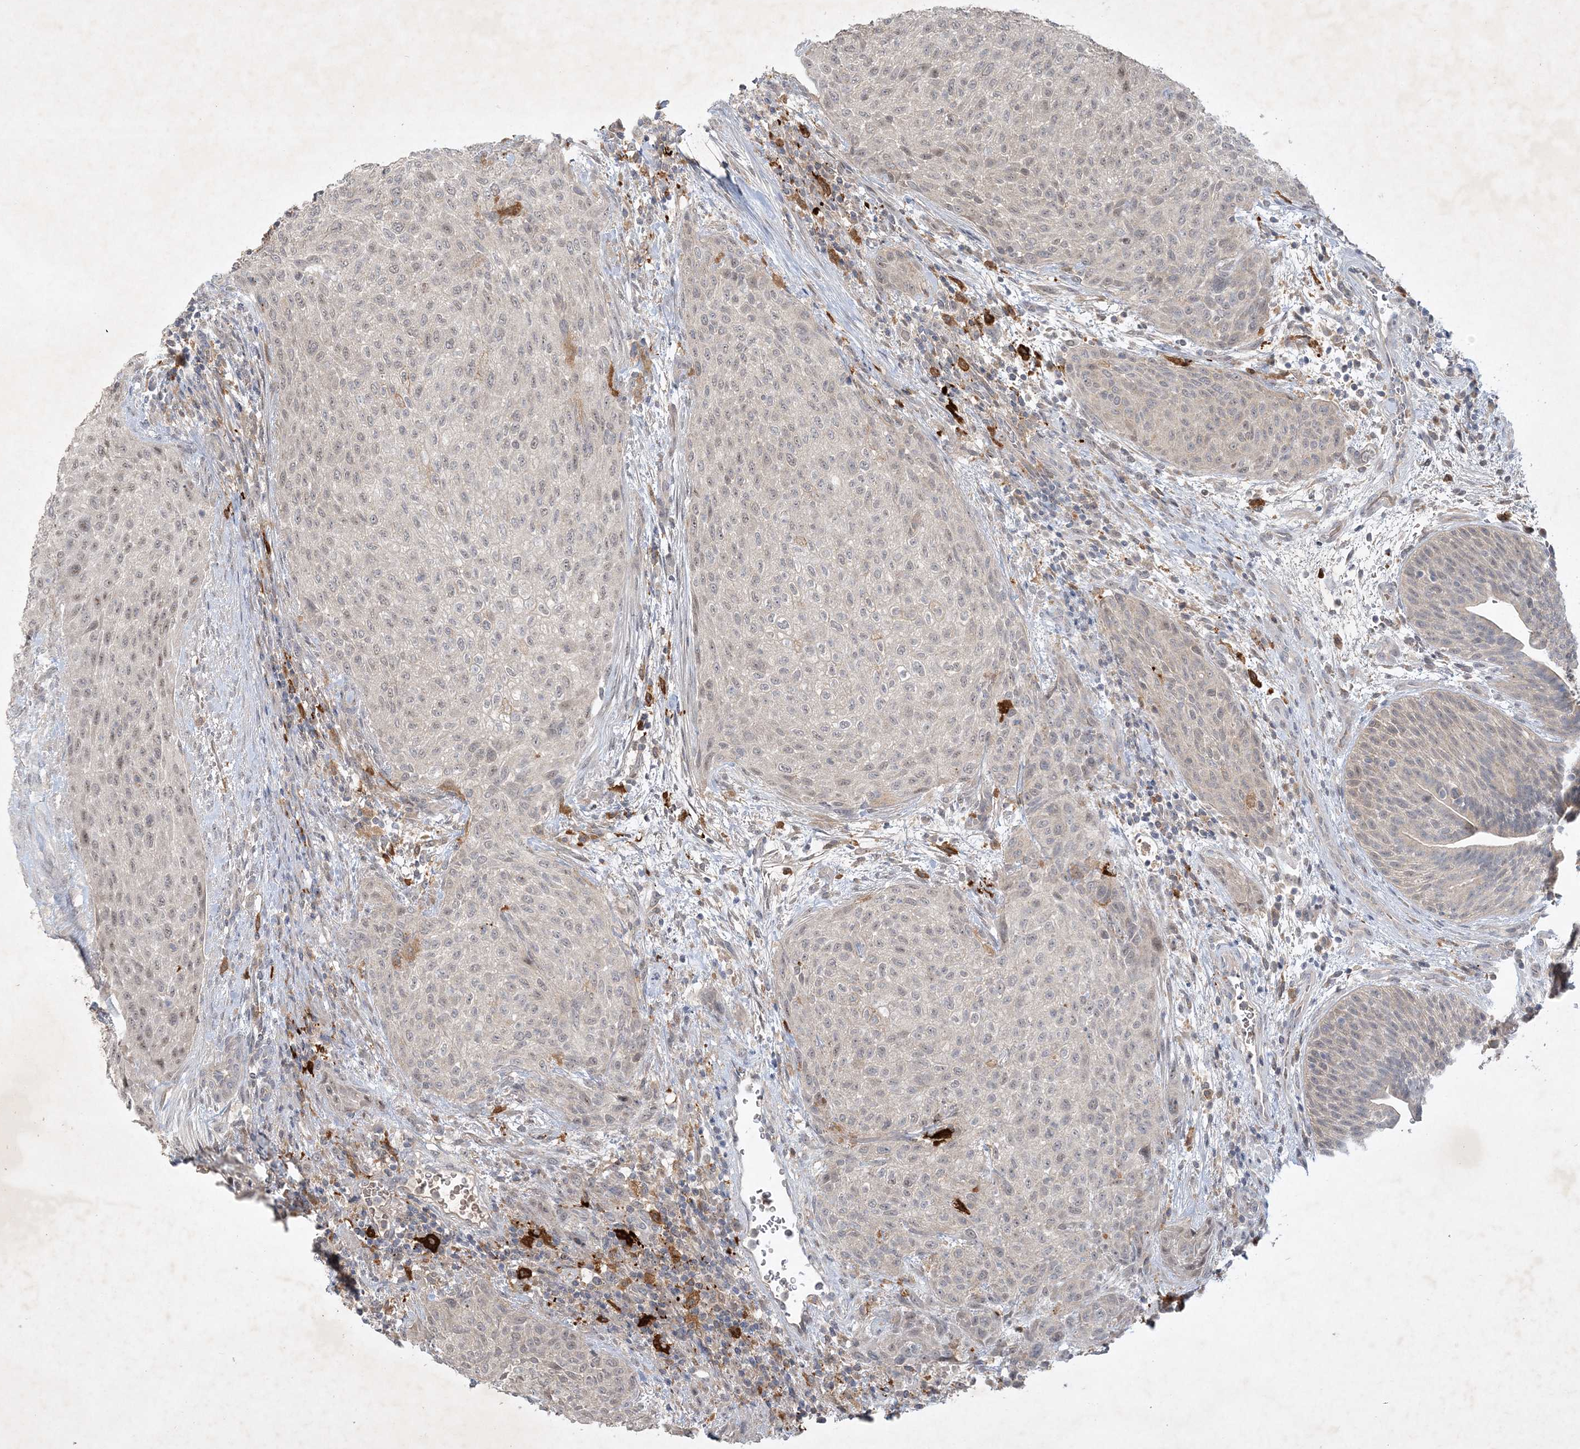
{"staining": {"intensity": "weak", "quantity": "25%-75%", "location": "nuclear"}, "tissue": "urothelial cancer", "cell_type": "Tumor cells", "image_type": "cancer", "snomed": [{"axis": "morphology", "description": "Urothelial carcinoma, High grade"}, {"axis": "topography", "description": "Urinary bladder"}], "caption": "The image exhibits staining of urothelial carcinoma (high-grade), revealing weak nuclear protein staining (brown color) within tumor cells.", "gene": "THG1L", "patient": {"sex": "male", "age": 35}}